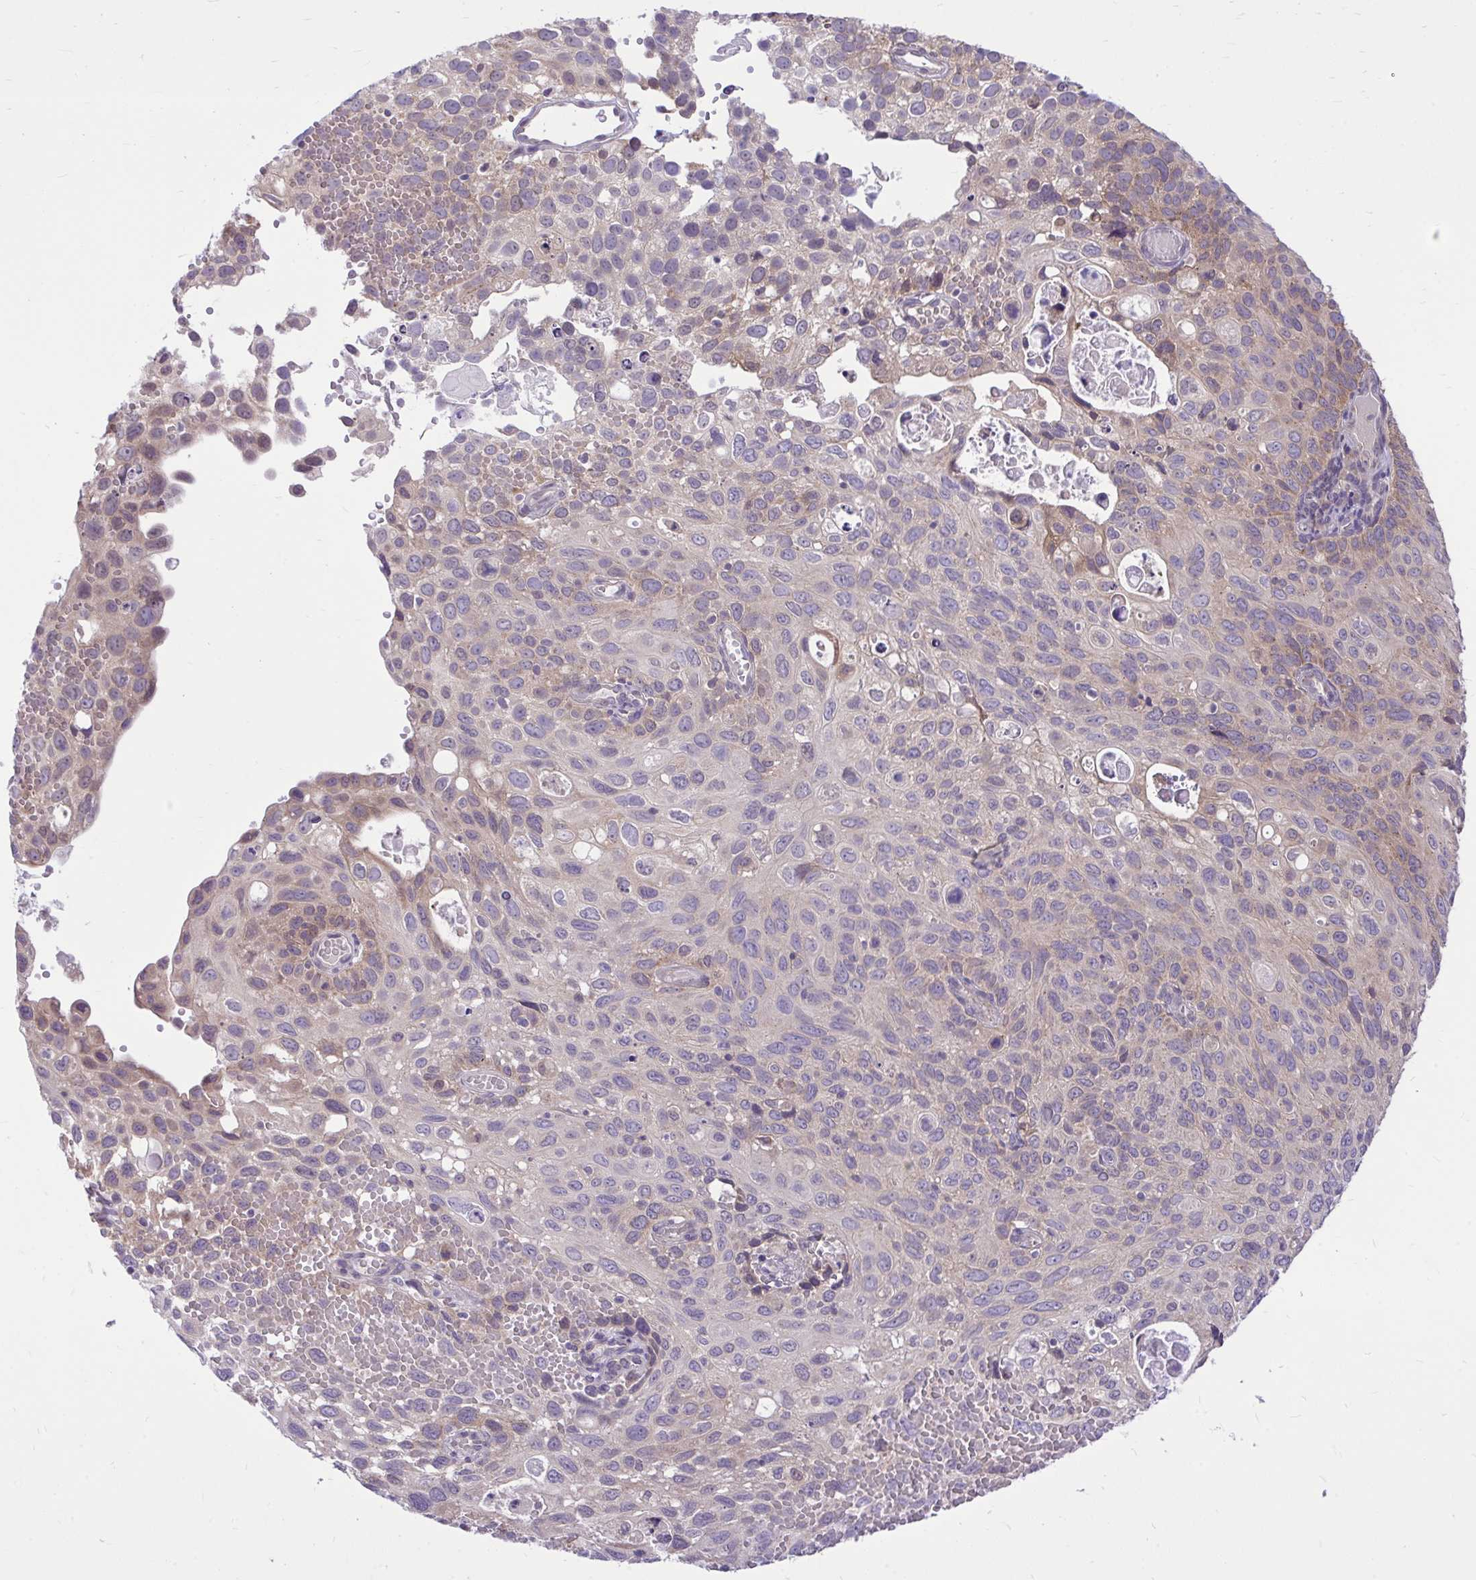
{"staining": {"intensity": "negative", "quantity": "none", "location": "none"}, "tissue": "cervical cancer", "cell_type": "Tumor cells", "image_type": "cancer", "snomed": [{"axis": "morphology", "description": "Squamous cell carcinoma, NOS"}, {"axis": "topography", "description": "Cervix"}], "caption": "The photomicrograph exhibits no staining of tumor cells in cervical cancer (squamous cell carcinoma).", "gene": "CEACAM18", "patient": {"sex": "female", "age": 70}}